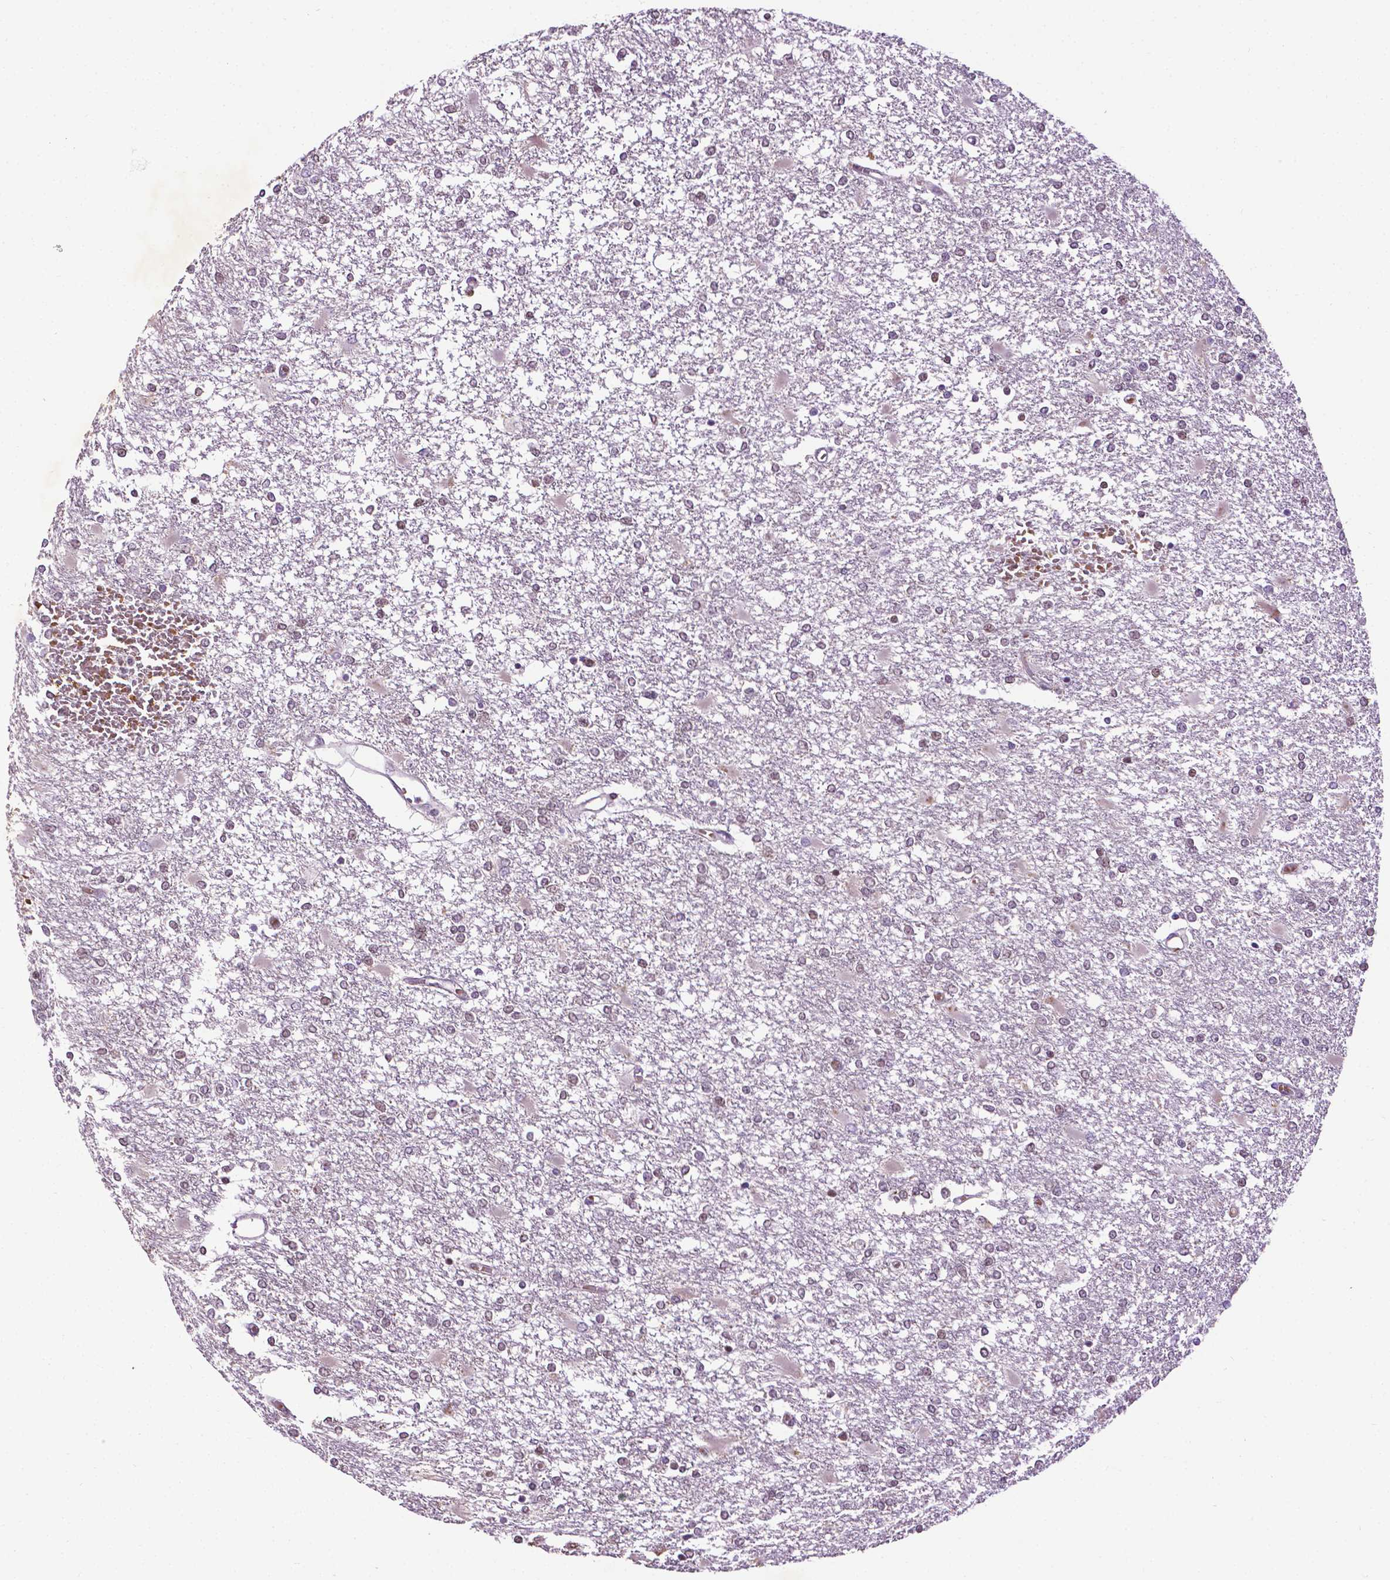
{"staining": {"intensity": "weak", "quantity": "<25%", "location": "nuclear"}, "tissue": "glioma", "cell_type": "Tumor cells", "image_type": "cancer", "snomed": [{"axis": "morphology", "description": "Glioma, malignant, High grade"}, {"axis": "topography", "description": "Cerebral cortex"}], "caption": "Immunohistochemistry (IHC) of glioma displays no positivity in tumor cells. (DAB immunohistochemistry with hematoxylin counter stain).", "gene": "ZNF41", "patient": {"sex": "male", "age": 79}}